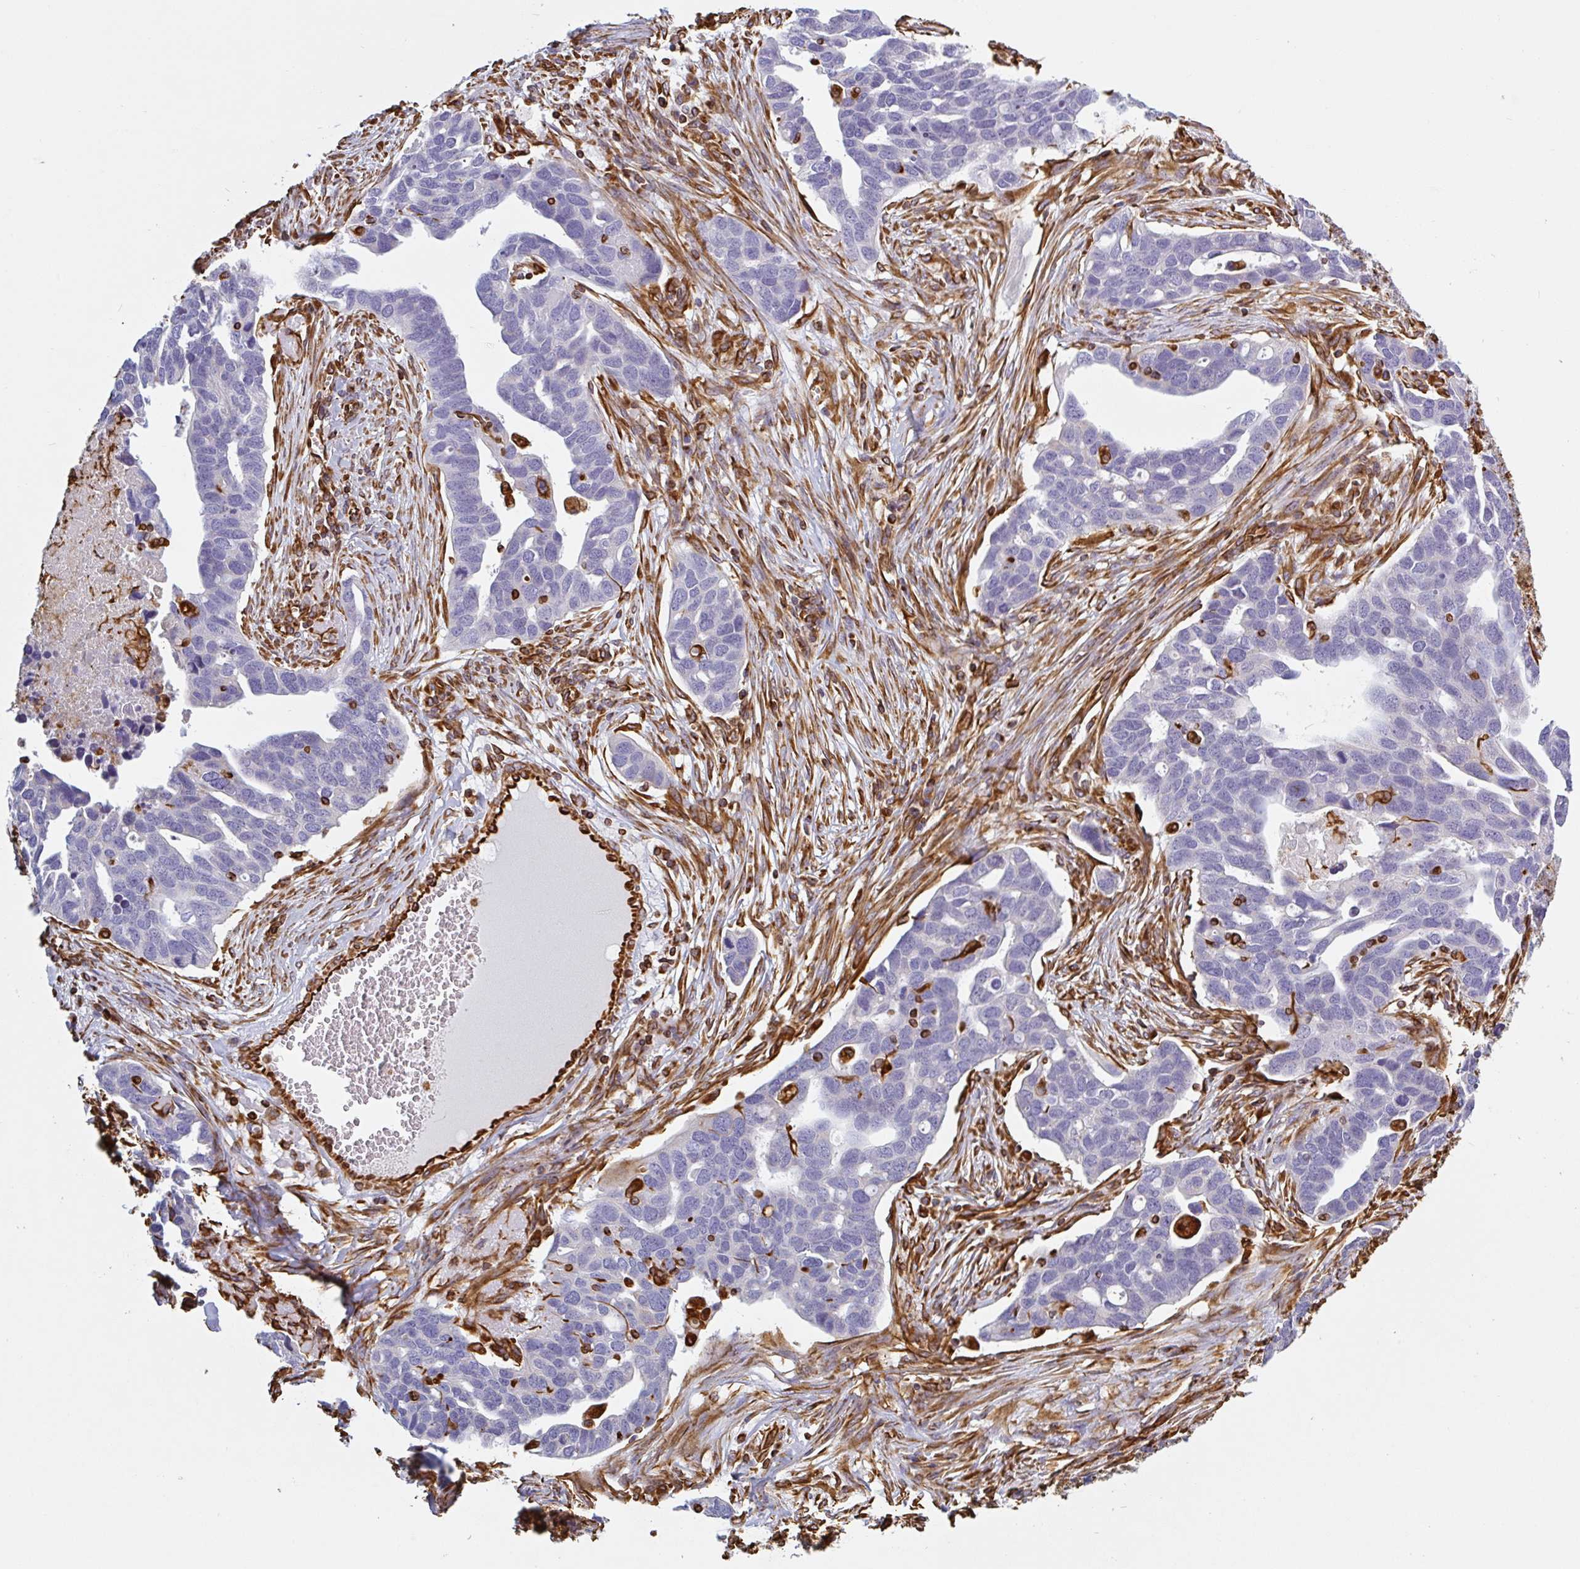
{"staining": {"intensity": "negative", "quantity": "none", "location": "none"}, "tissue": "ovarian cancer", "cell_type": "Tumor cells", "image_type": "cancer", "snomed": [{"axis": "morphology", "description": "Cystadenocarcinoma, serous, NOS"}, {"axis": "topography", "description": "Ovary"}], "caption": "Image shows no significant protein staining in tumor cells of ovarian serous cystadenocarcinoma.", "gene": "PPFIA1", "patient": {"sex": "female", "age": 54}}